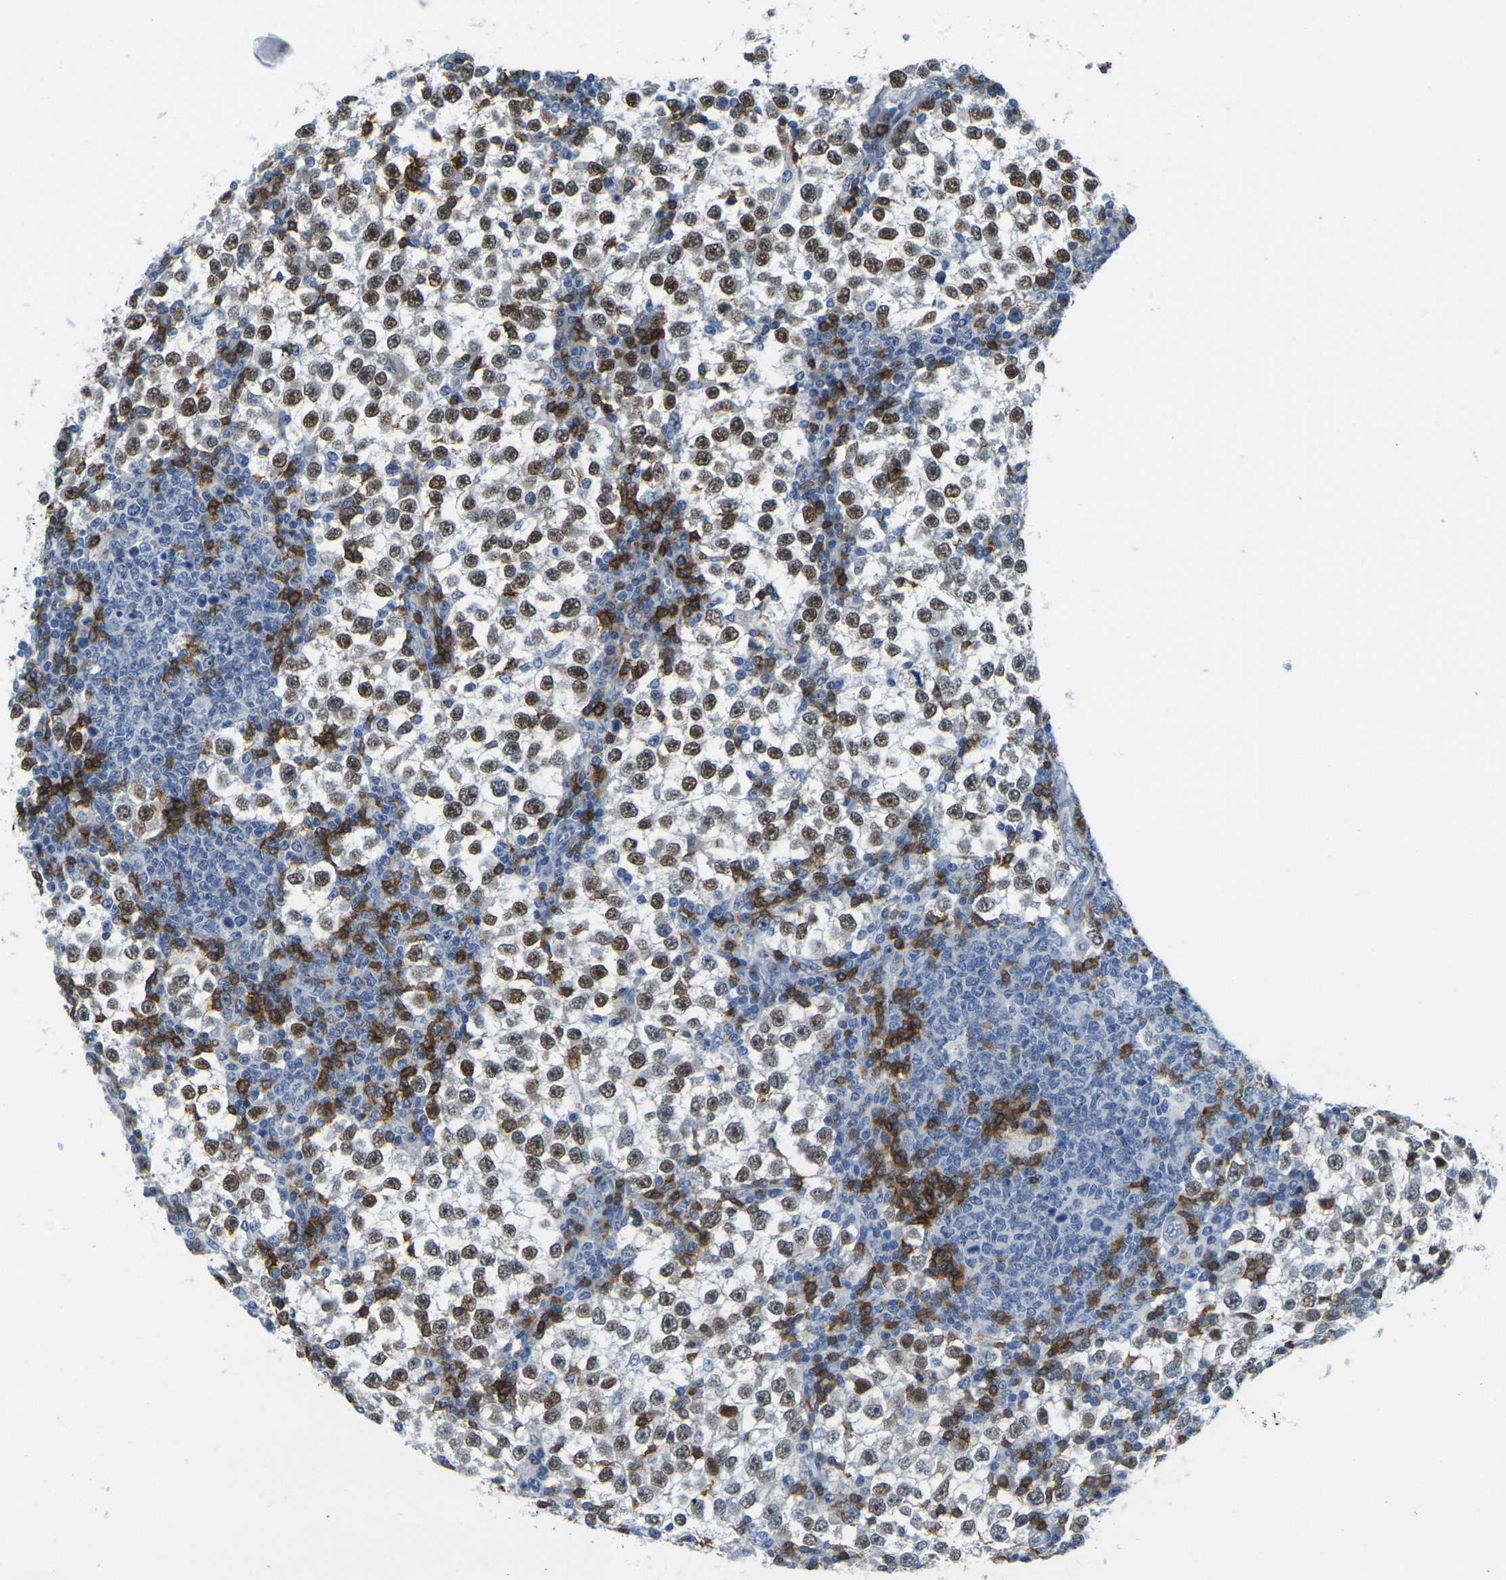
{"staining": {"intensity": "moderate", "quantity": "25%-75%", "location": "nuclear"}, "tissue": "testis cancer", "cell_type": "Tumor cells", "image_type": "cancer", "snomed": [{"axis": "morphology", "description": "Seminoma, NOS"}, {"axis": "topography", "description": "Testis"}], "caption": "DAB (3,3'-diaminobenzidine) immunohistochemical staining of testis cancer exhibits moderate nuclear protein positivity in about 25%-75% of tumor cells. The staining is performed using DAB (3,3'-diaminobenzidine) brown chromogen to label protein expression. The nuclei are counter-stained blue using hematoxylin.", "gene": "CD3D", "patient": {"sex": "male", "age": 65}}